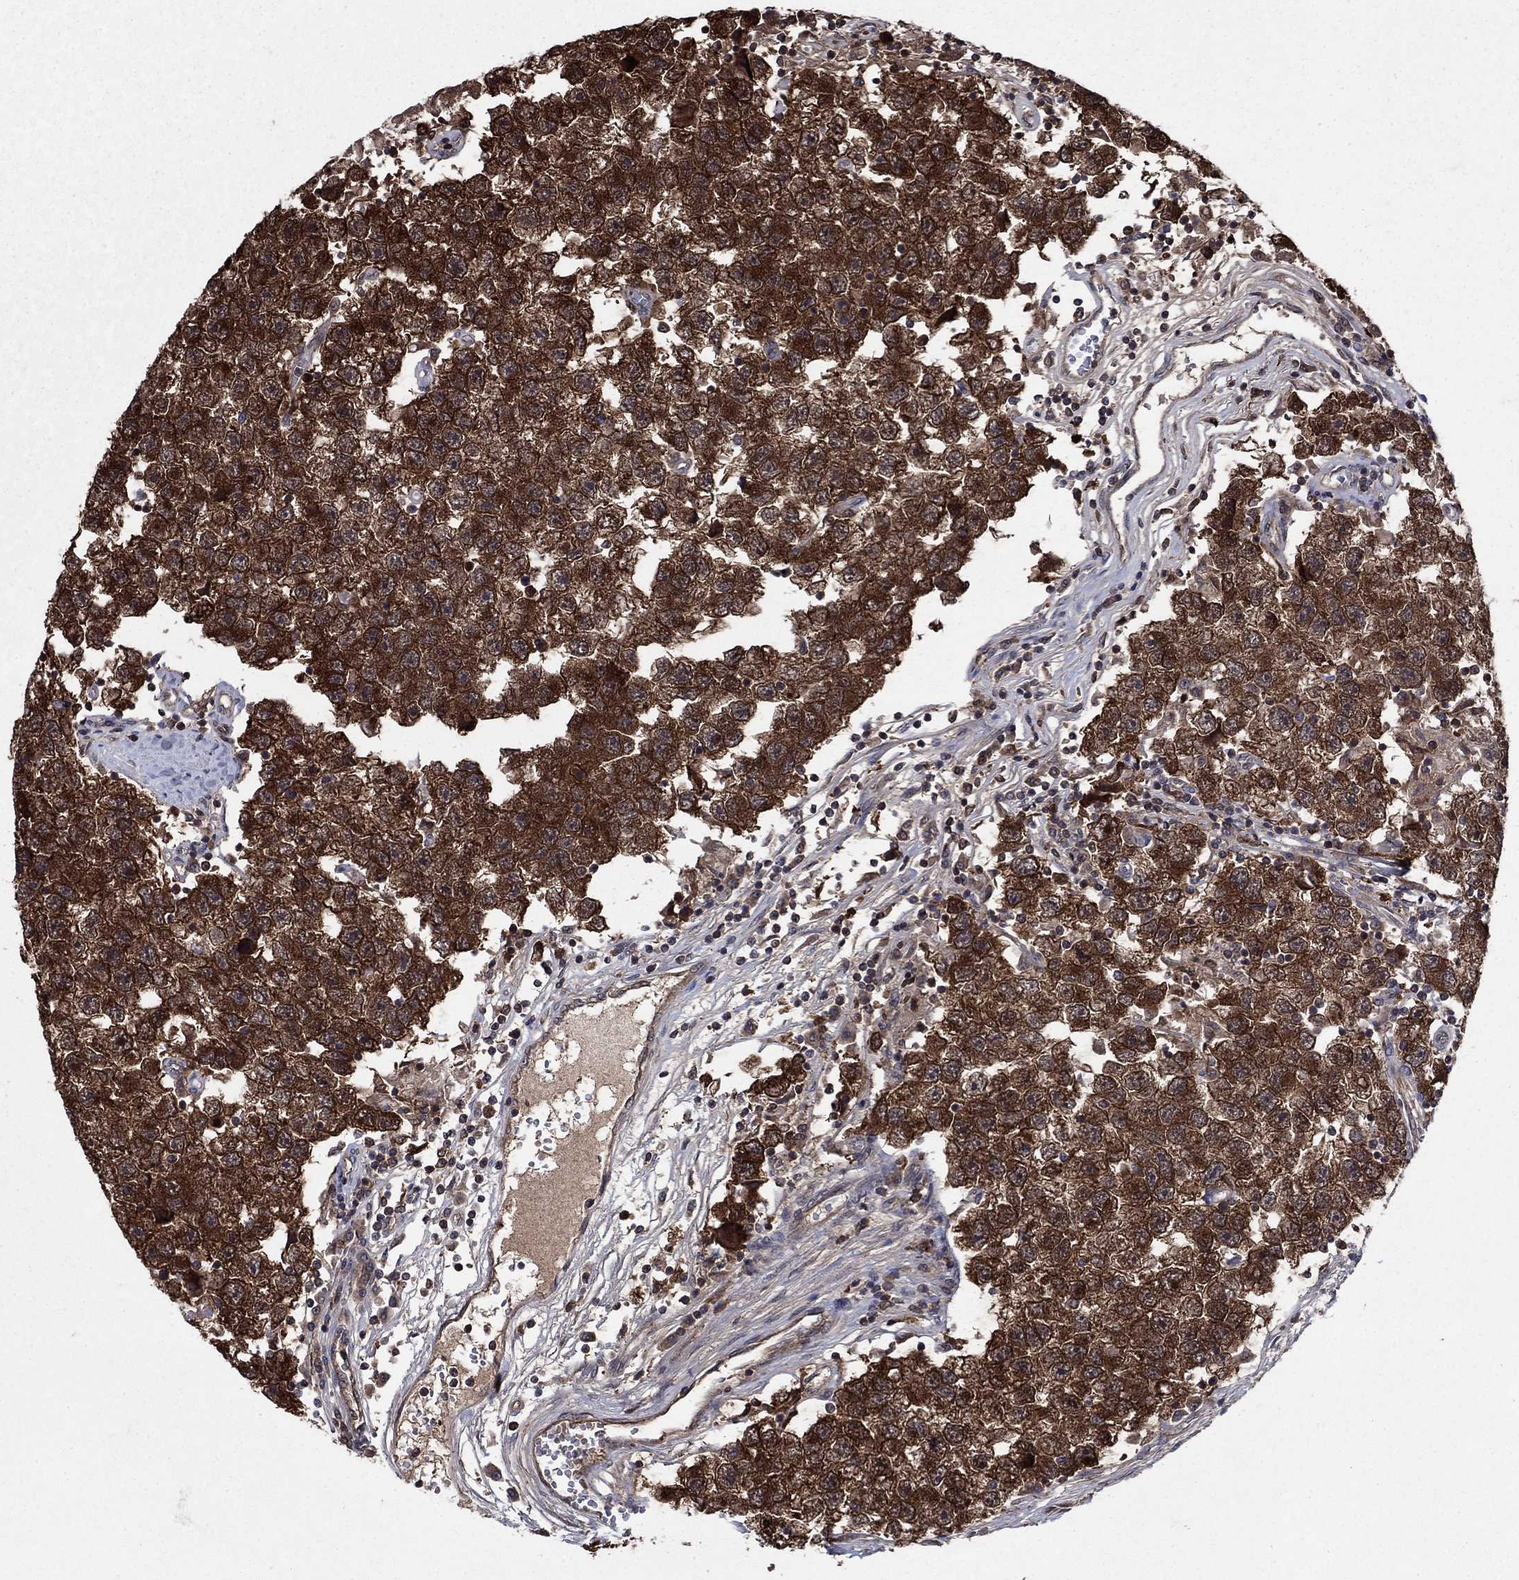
{"staining": {"intensity": "strong", "quantity": ">75%", "location": "cytoplasmic/membranous"}, "tissue": "testis cancer", "cell_type": "Tumor cells", "image_type": "cancer", "snomed": [{"axis": "morphology", "description": "Seminoma, NOS"}, {"axis": "topography", "description": "Testis"}], "caption": "An immunohistochemistry (IHC) photomicrograph of tumor tissue is shown. Protein staining in brown shows strong cytoplasmic/membranous positivity in testis cancer (seminoma) within tumor cells.", "gene": "CACYBP", "patient": {"sex": "male", "age": 26}}